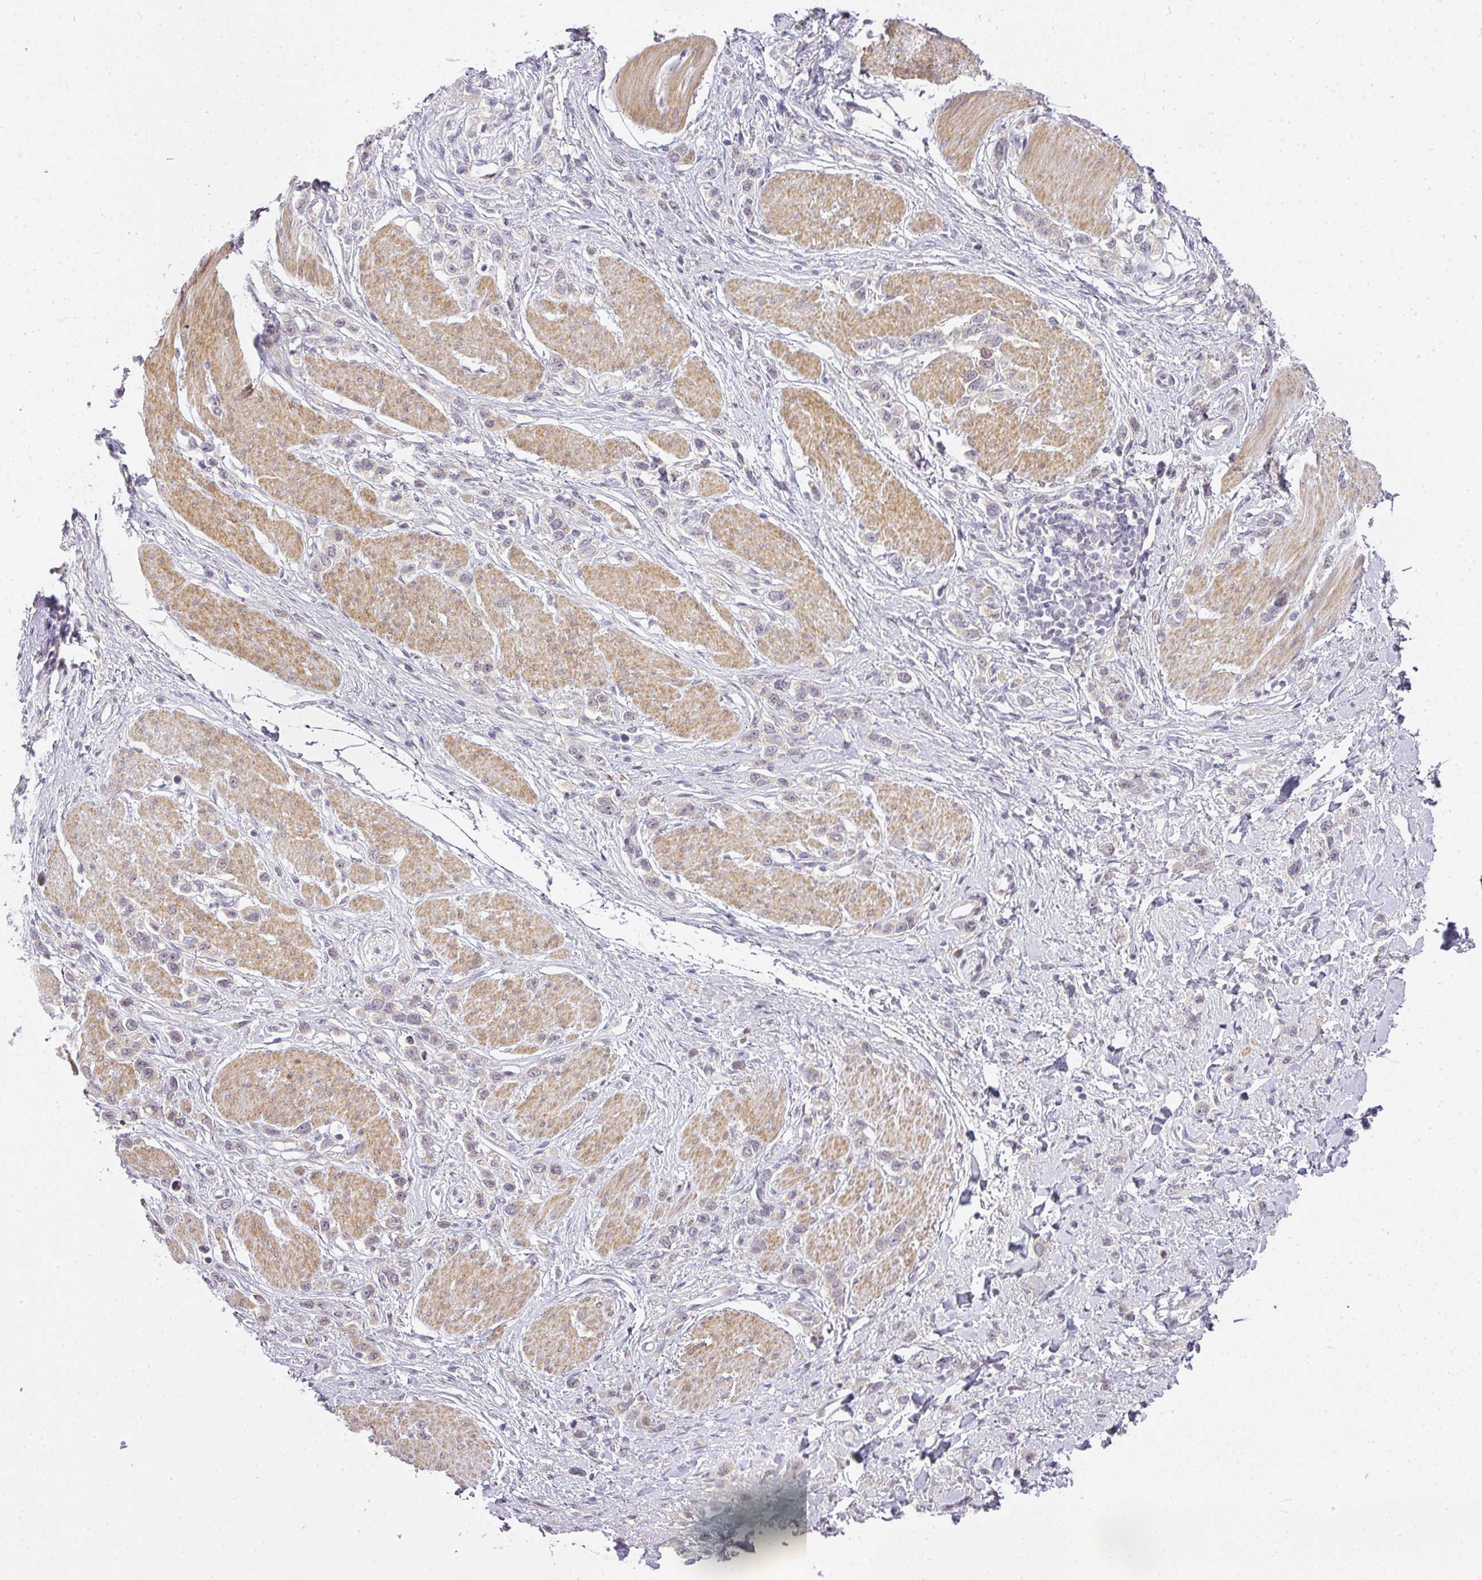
{"staining": {"intensity": "negative", "quantity": "none", "location": "none"}, "tissue": "stomach cancer", "cell_type": "Tumor cells", "image_type": "cancer", "snomed": [{"axis": "morphology", "description": "Adenocarcinoma, NOS"}, {"axis": "topography", "description": "Stomach"}], "caption": "High magnification brightfield microscopy of stomach adenocarcinoma stained with DAB (brown) and counterstained with hematoxylin (blue): tumor cells show no significant positivity.", "gene": "MED19", "patient": {"sex": "female", "age": 65}}